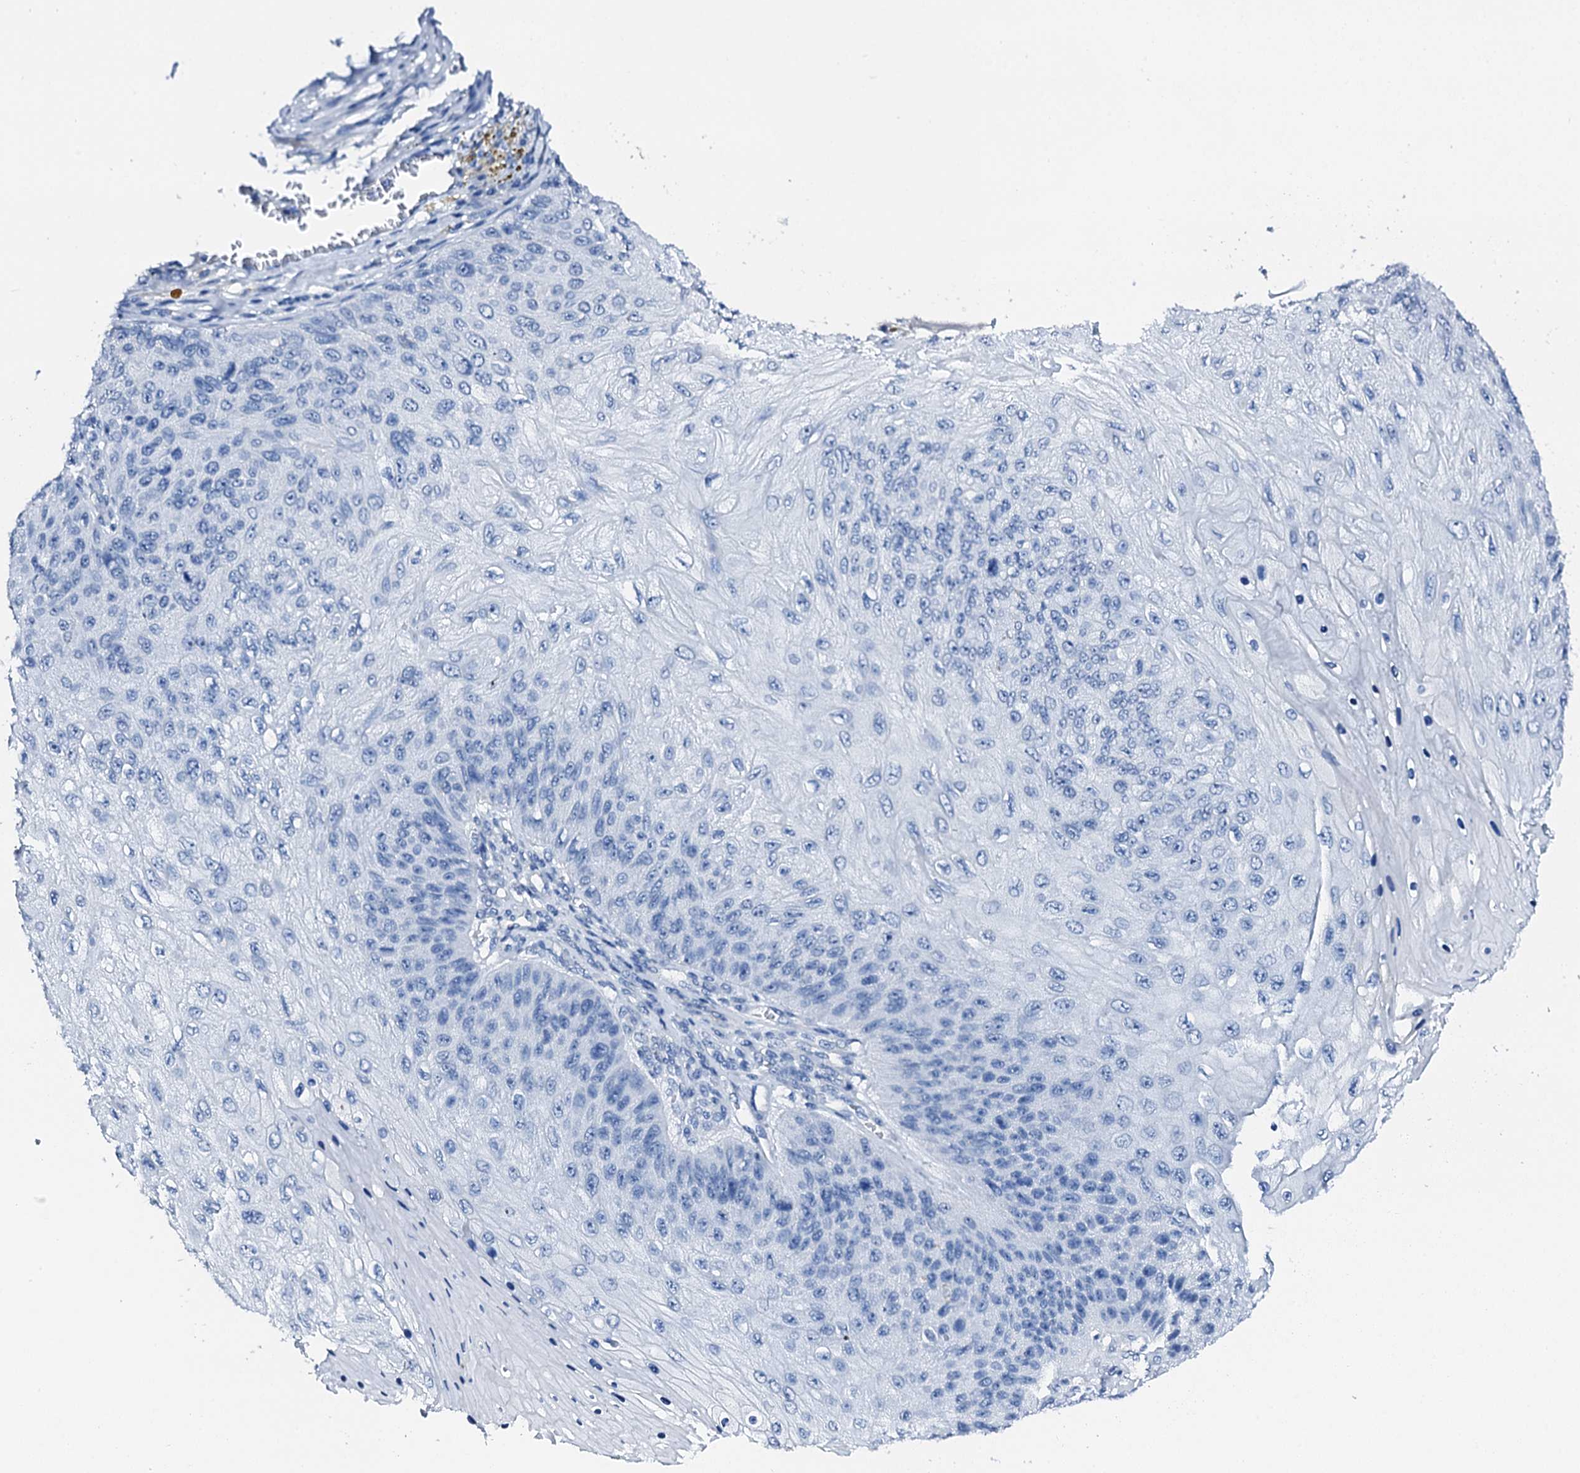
{"staining": {"intensity": "negative", "quantity": "none", "location": "none"}, "tissue": "skin cancer", "cell_type": "Tumor cells", "image_type": "cancer", "snomed": [{"axis": "morphology", "description": "Squamous cell carcinoma, NOS"}, {"axis": "topography", "description": "Skin"}], "caption": "This is an IHC histopathology image of skin squamous cell carcinoma. There is no staining in tumor cells.", "gene": "PTH", "patient": {"sex": "female", "age": 88}}